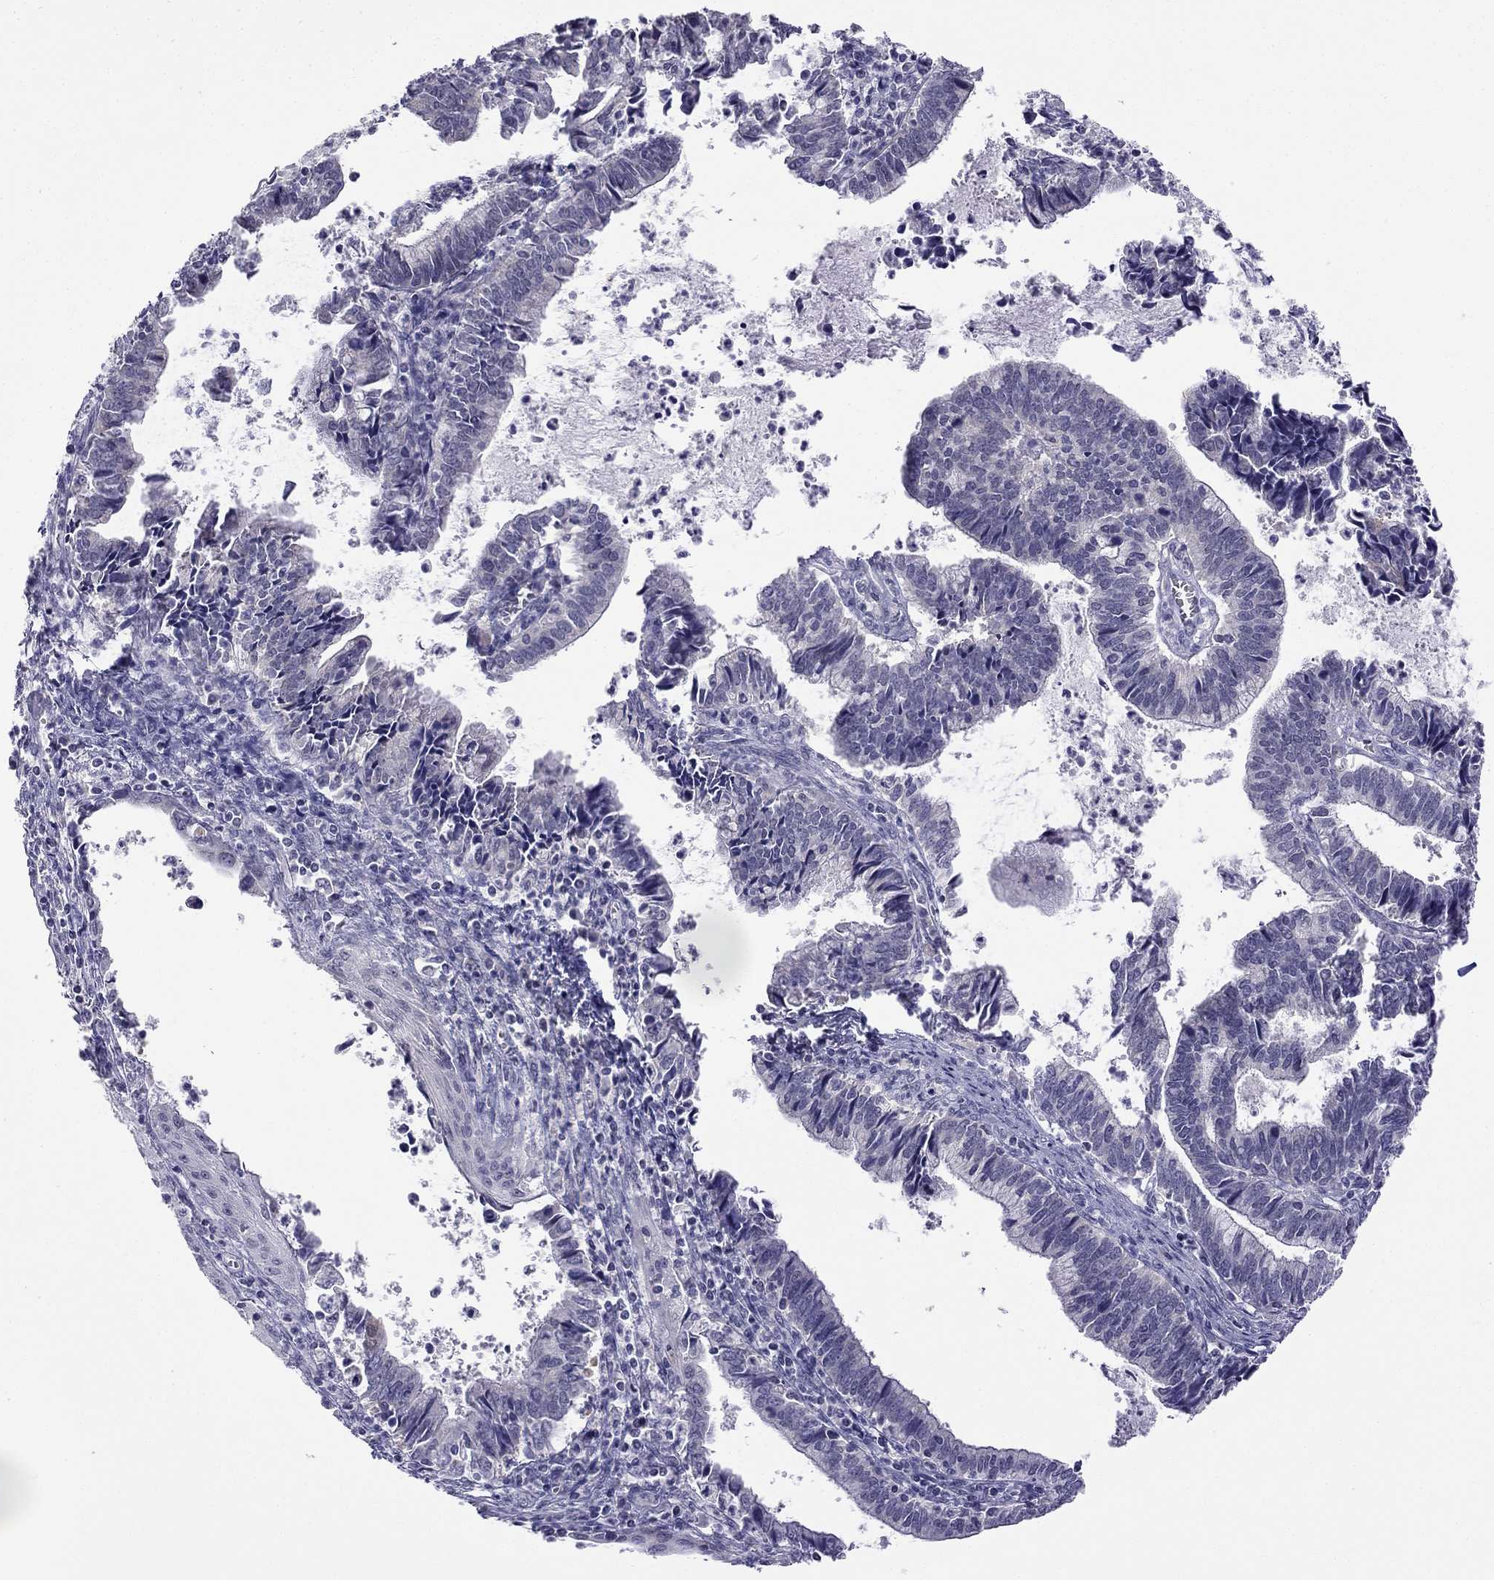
{"staining": {"intensity": "negative", "quantity": "none", "location": "none"}, "tissue": "cervical cancer", "cell_type": "Tumor cells", "image_type": "cancer", "snomed": [{"axis": "morphology", "description": "Adenocarcinoma, NOS"}, {"axis": "topography", "description": "Cervix"}], "caption": "There is no significant positivity in tumor cells of adenocarcinoma (cervical).", "gene": "C5orf49", "patient": {"sex": "female", "age": 42}}